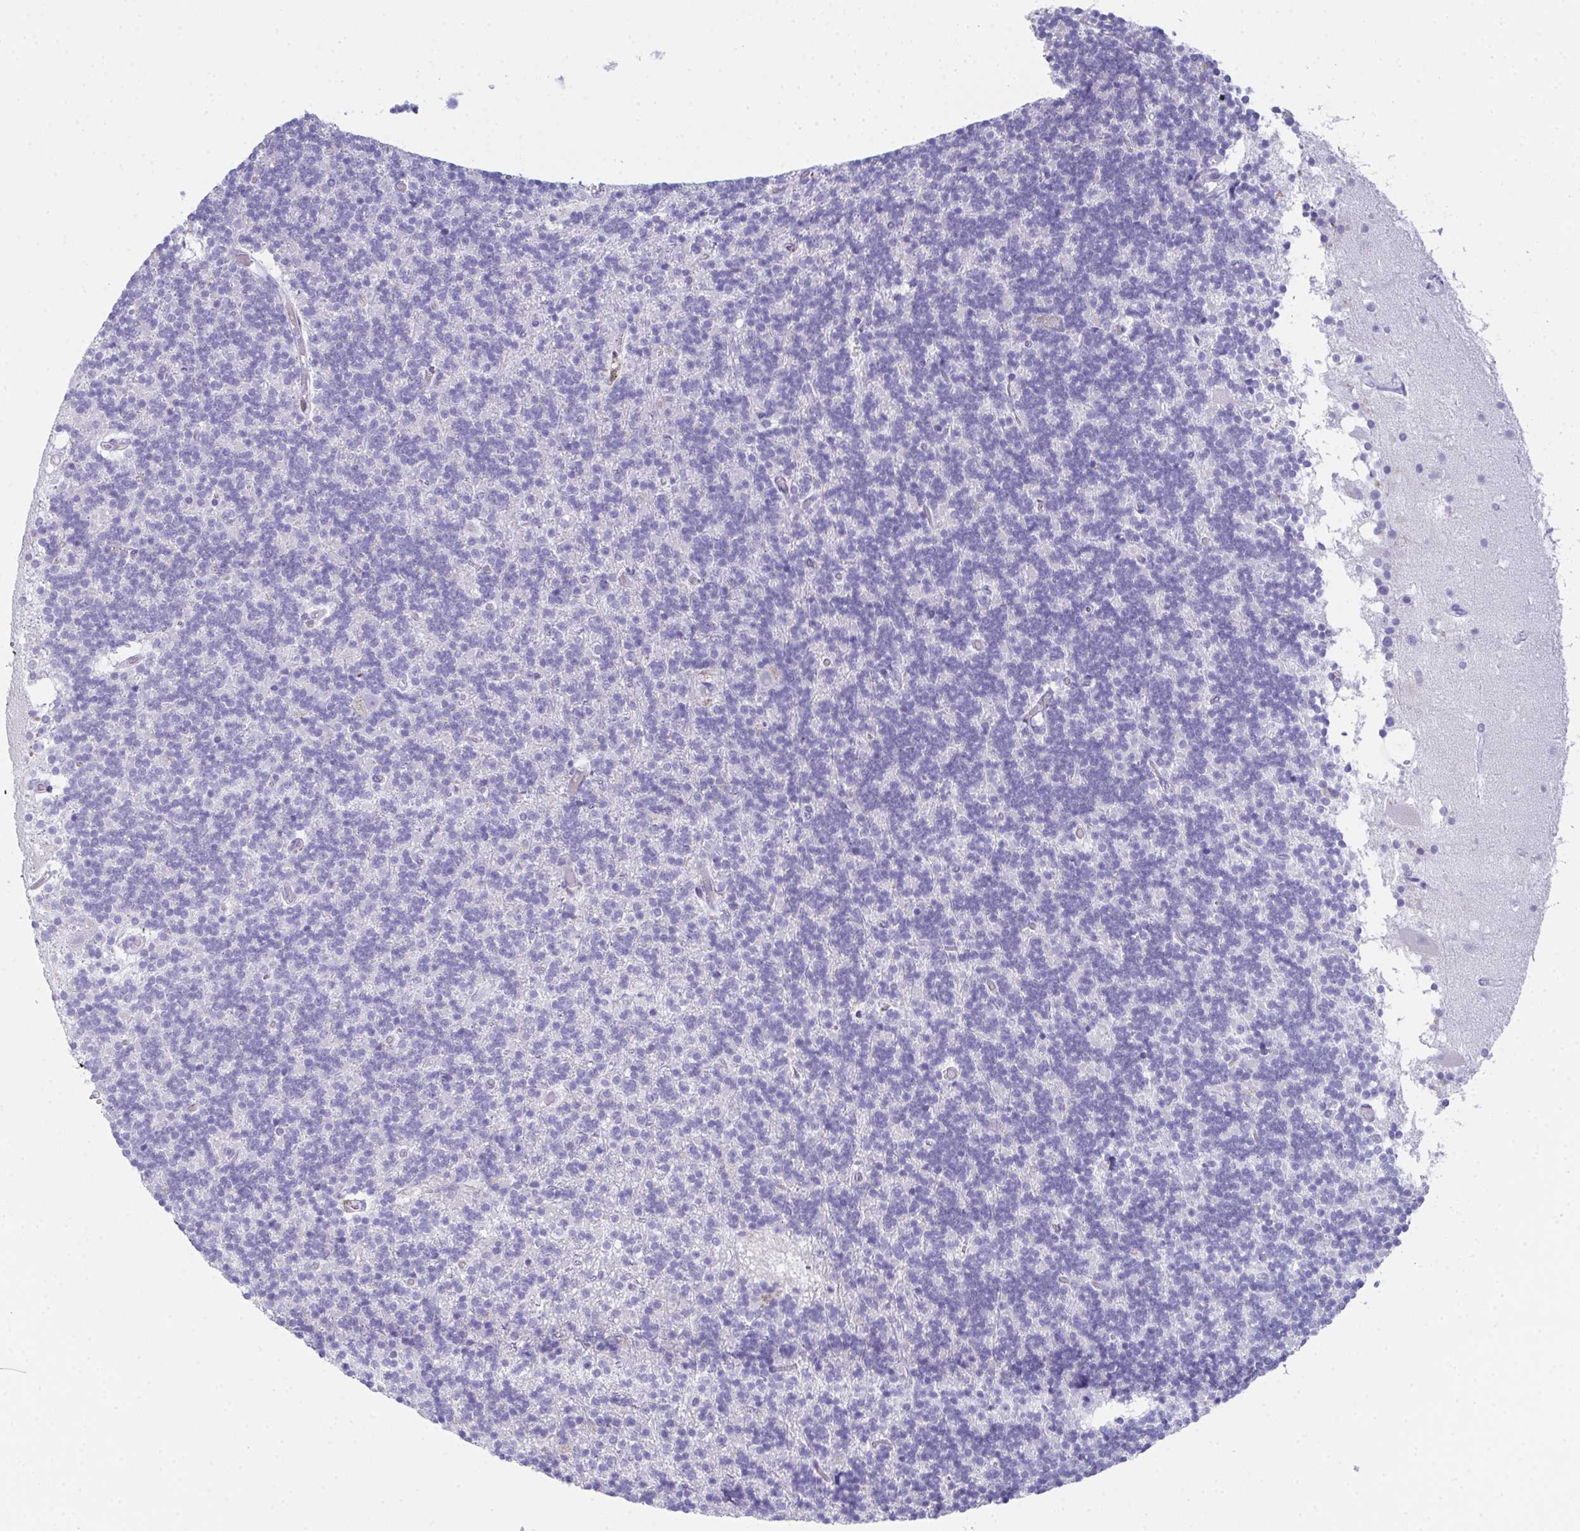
{"staining": {"intensity": "negative", "quantity": "none", "location": "none"}, "tissue": "cerebellum", "cell_type": "Cells in granular layer", "image_type": "normal", "snomed": [{"axis": "morphology", "description": "Normal tissue, NOS"}, {"axis": "topography", "description": "Cerebellum"}], "caption": "Immunohistochemistry micrograph of normal cerebellum: cerebellum stained with DAB exhibits no significant protein positivity in cells in granular layer.", "gene": "TEX19", "patient": {"sex": "male", "age": 70}}